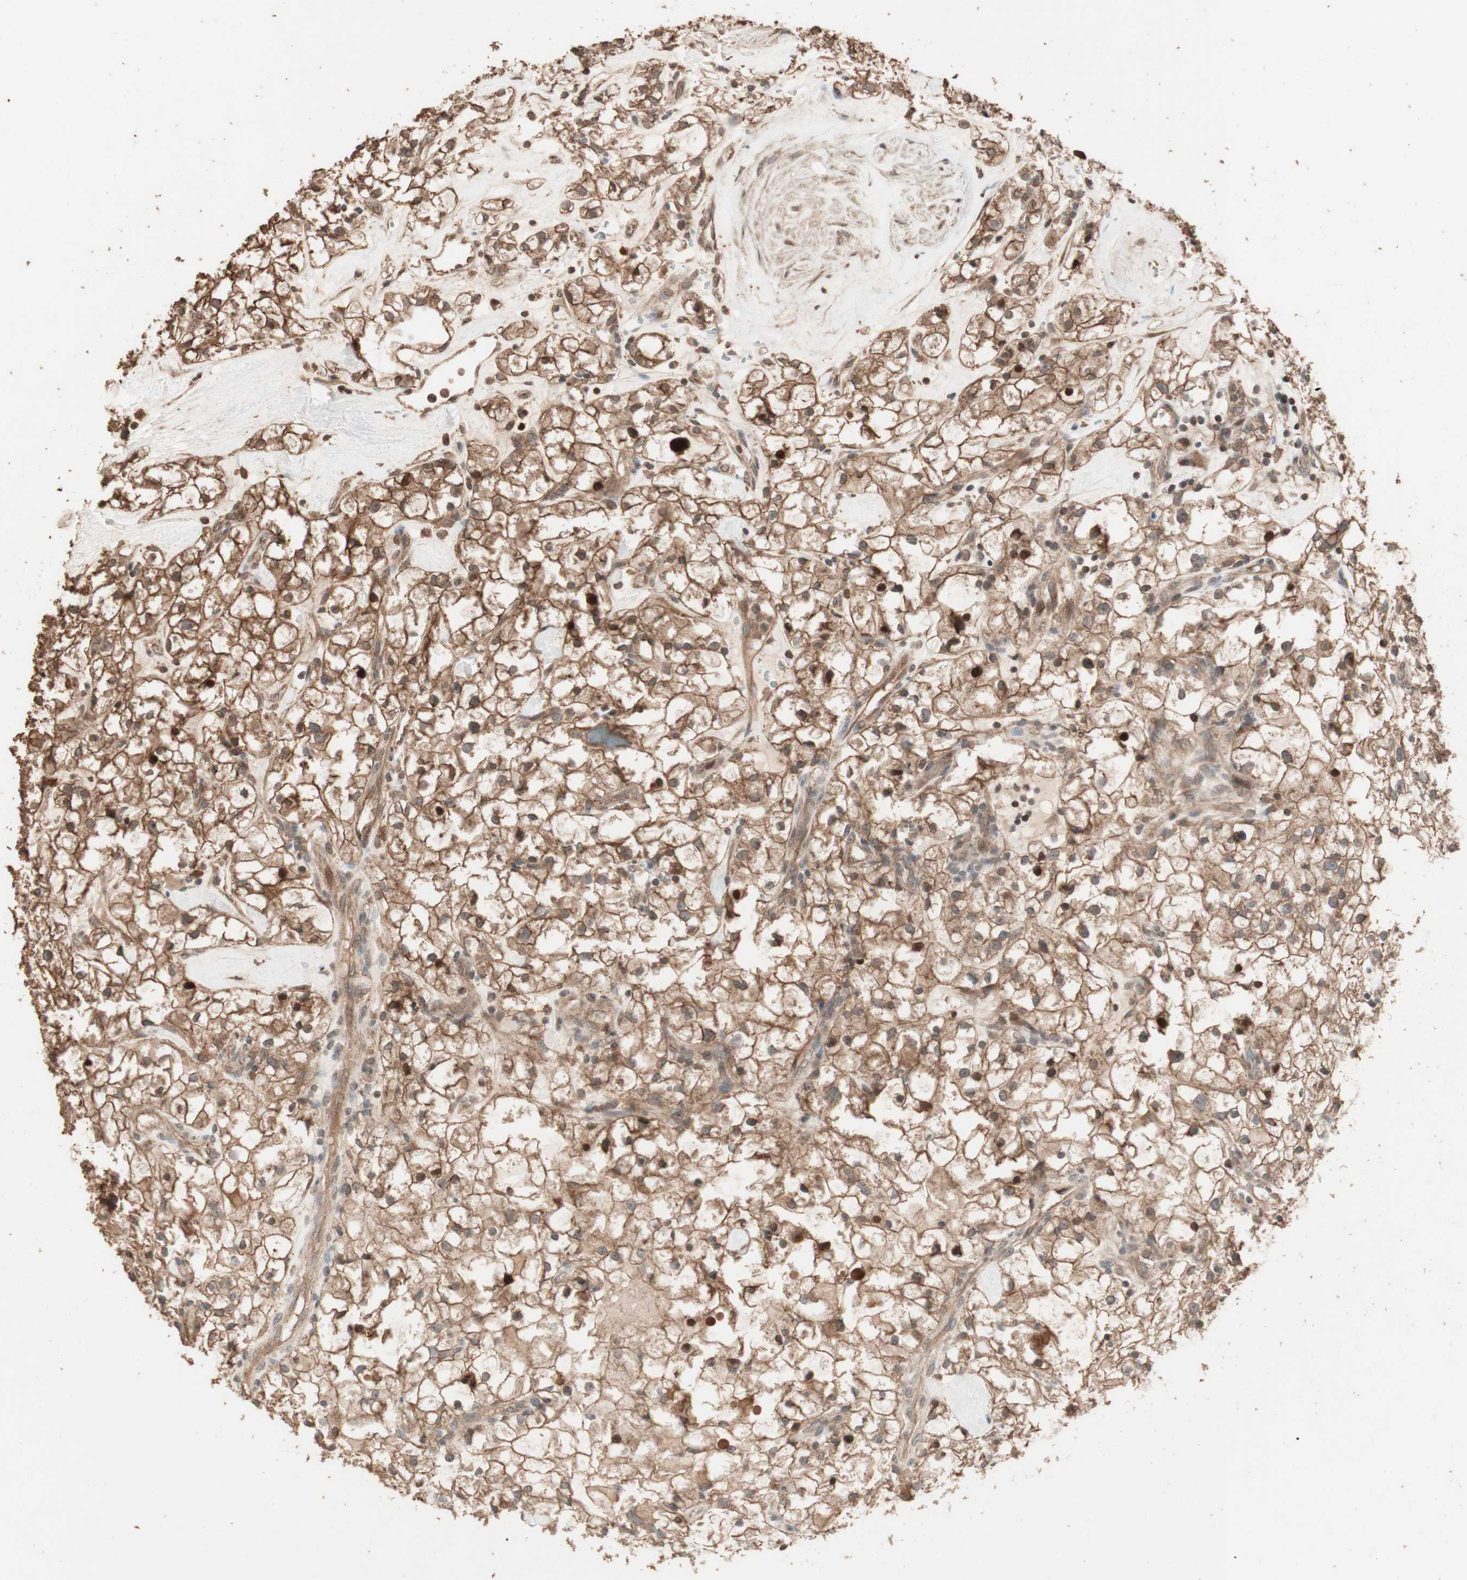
{"staining": {"intensity": "strong", "quantity": ">75%", "location": "cytoplasmic/membranous,nuclear"}, "tissue": "renal cancer", "cell_type": "Tumor cells", "image_type": "cancer", "snomed": [{"axis": "morphology", "description": "Adenocarcinoma, NOS"}, {"axis": "topography", "description": "Kidney"}], "caption": "Immunohistochemistry (DAB (3,3'-diaminobenzidine)) staining of human renal adenocarcinoma displays strong cytoplasmic/membranous and nuclear protein staining in about >75% of tumor cells.", "gene": "USP20", "patient": {"sex": "female", "age": 60}}